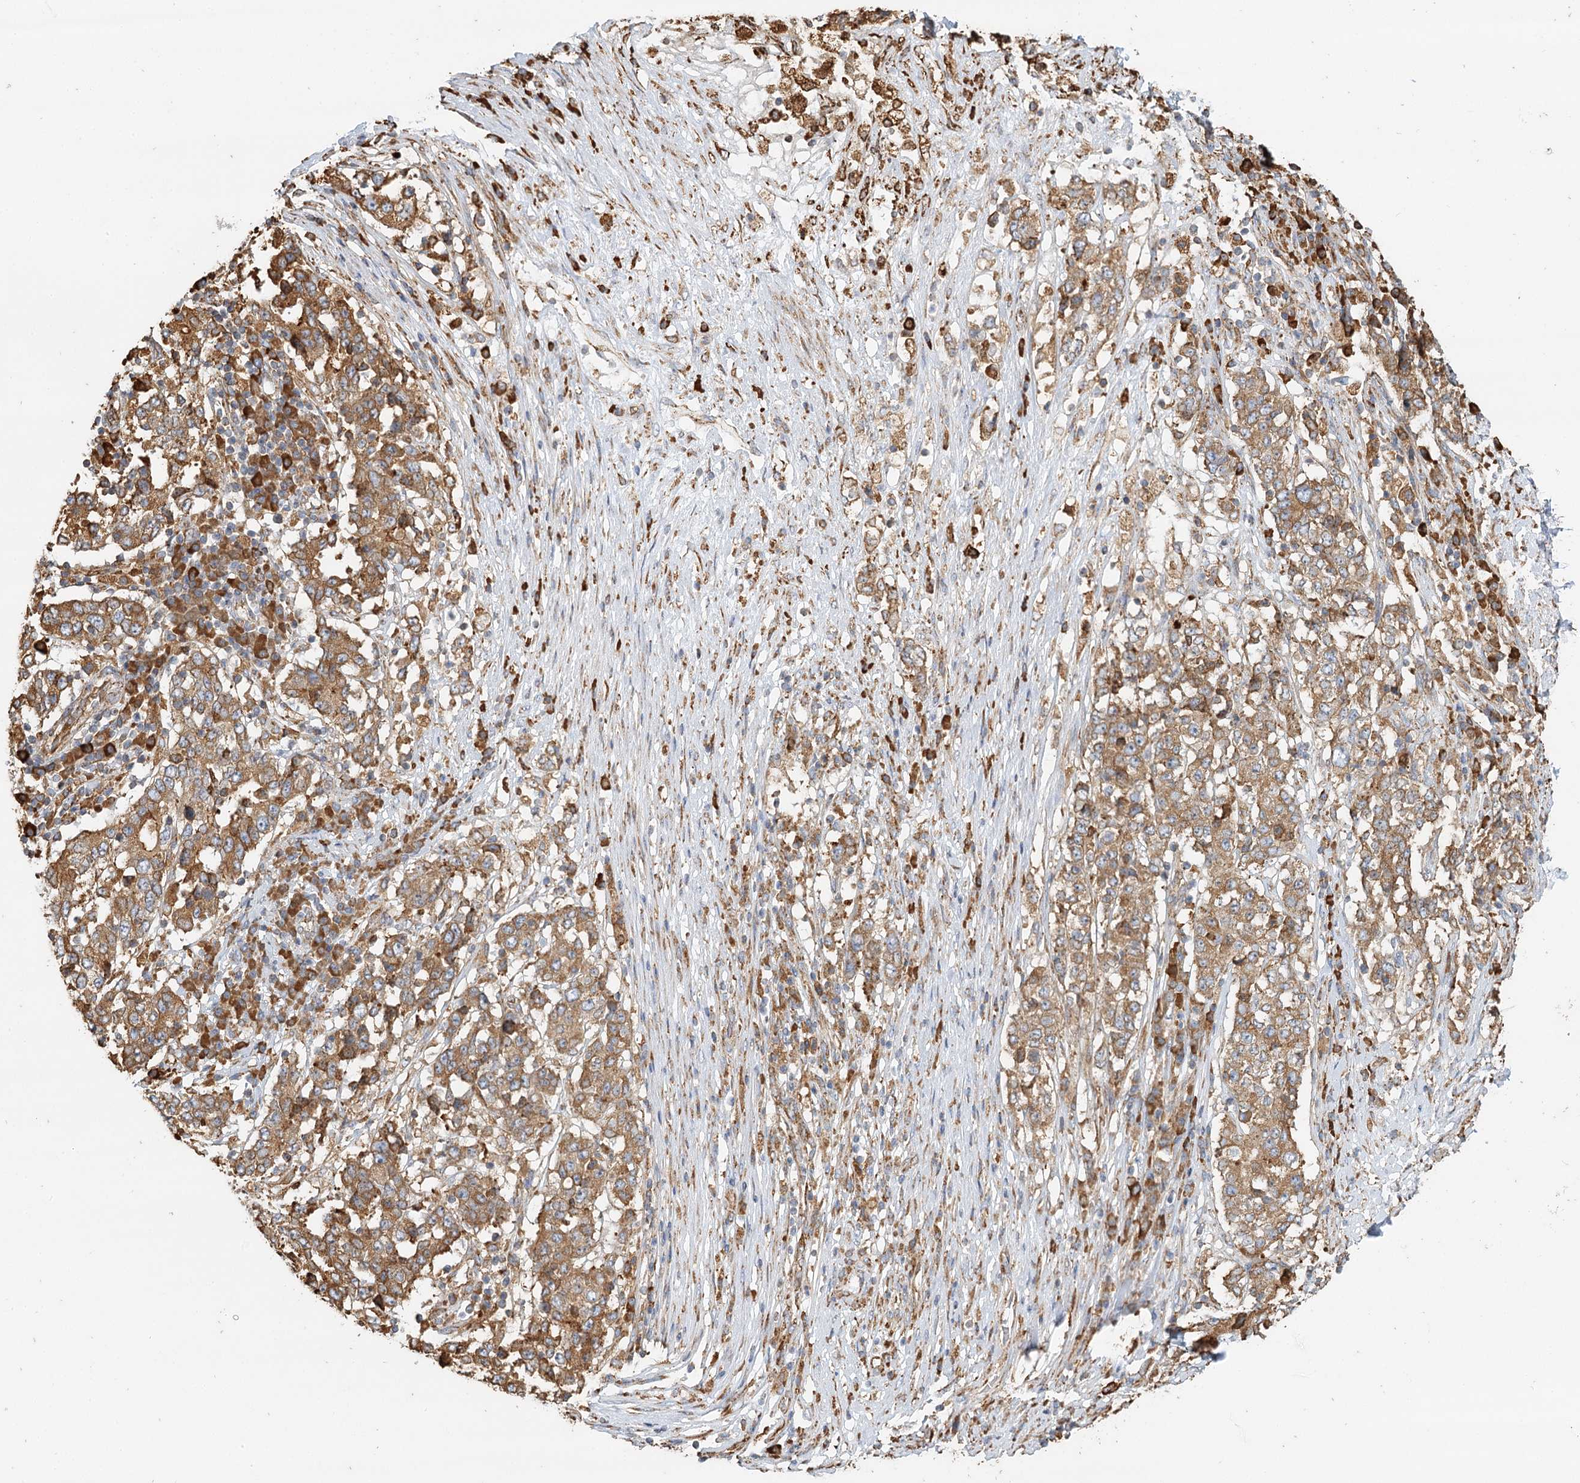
{"staining": {"intensity": "moderate", "quantity": ">75%", "location": "cytoplasmic/membranous"}, "tissue": "stomach cancer", "cell_type": "Tumor cells", "image_type": "cancer", "snomed": [{"axis": "morphology", "description": "Adenocarcinoma, NOS"}, {"axis": "topography", "description": "Stomach"}], "caption": "Immunohistochemical staining of stomach cancer (adenocarcinoma) displays medium levels of moderate cytoplasmic/membranous expression in about >75% of tumor cells.", "gene": "TAS1R1", "patient": {"sex": "male", "age": 59}}